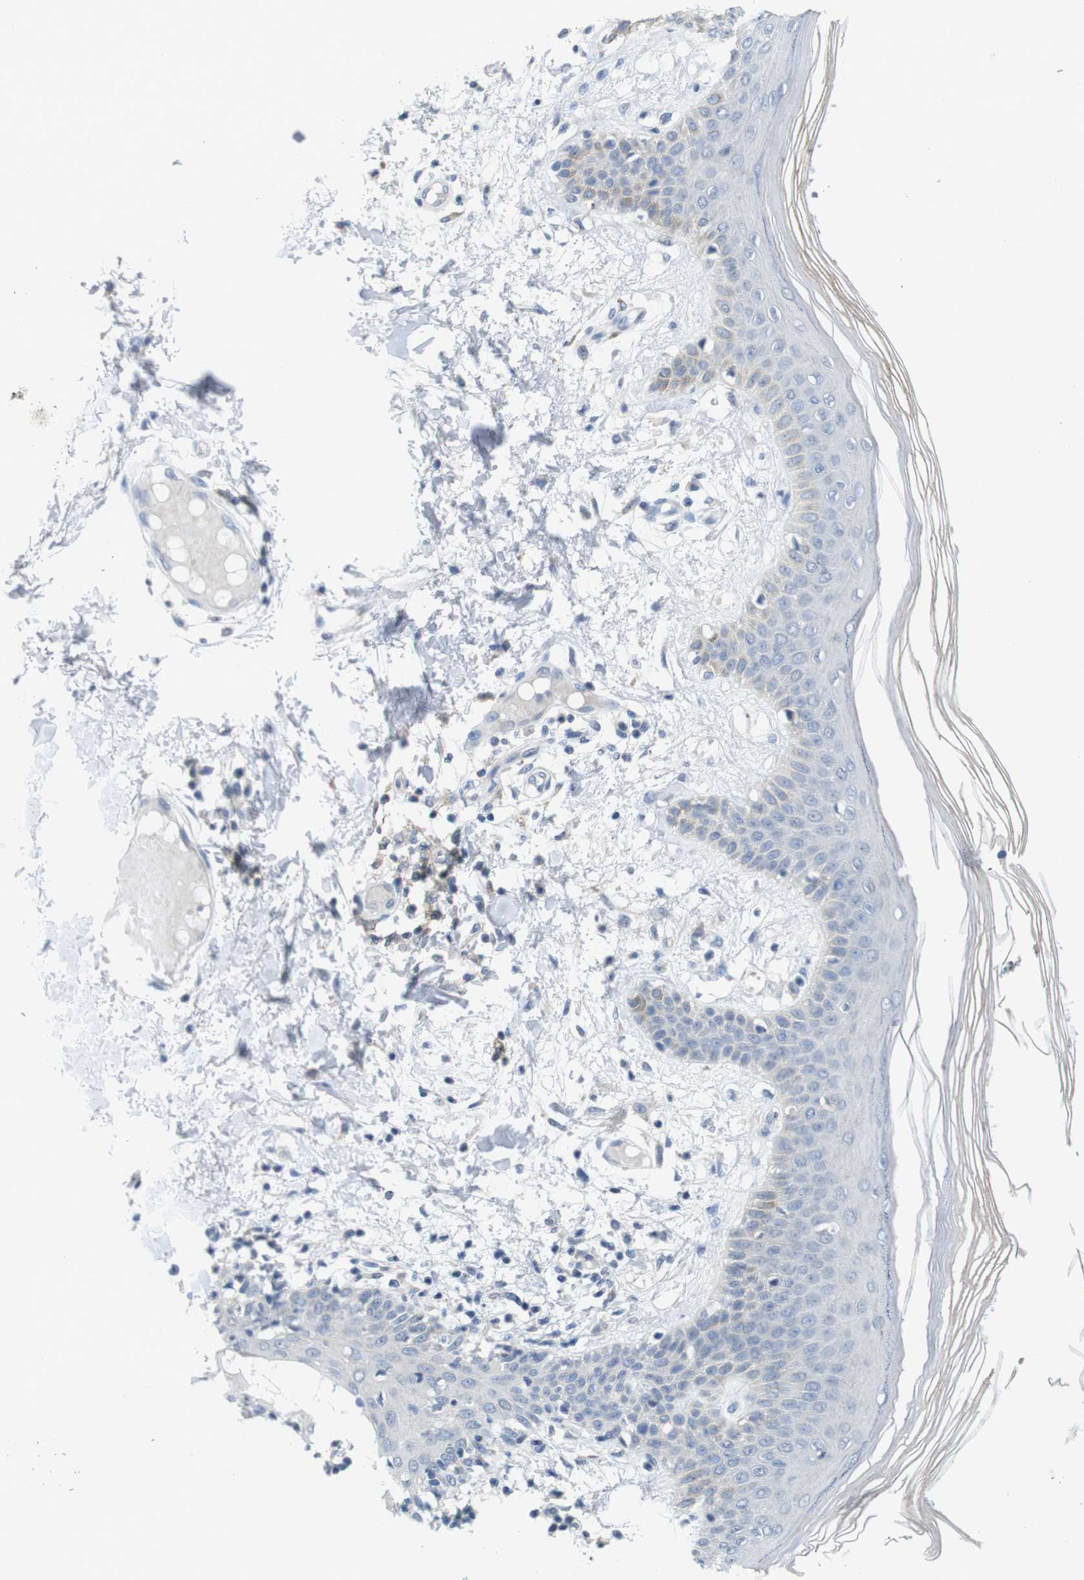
{"staining": {"intensity": "negative", "quantity": "none", "location": "none"}, "tissue": "skin", "cell_type": "Fibroblasts", "image_type": "normal", "snomed": [{"axis": "morphology", "description": "Normal tissue, NOS"}, {"axis": "topography", "description": "Skin"}], "caption": "Fibroblasts show no significant expression in unremarkable skin. Brightfield microscopy of immunohistochemistry stained with DAB (3,3'-diaminobenzidine) (brown) and hematoxylin (blue), captured at high magnification.", "gene": "SLAMF7", "patient": {"sex": "male", "age": 53}}